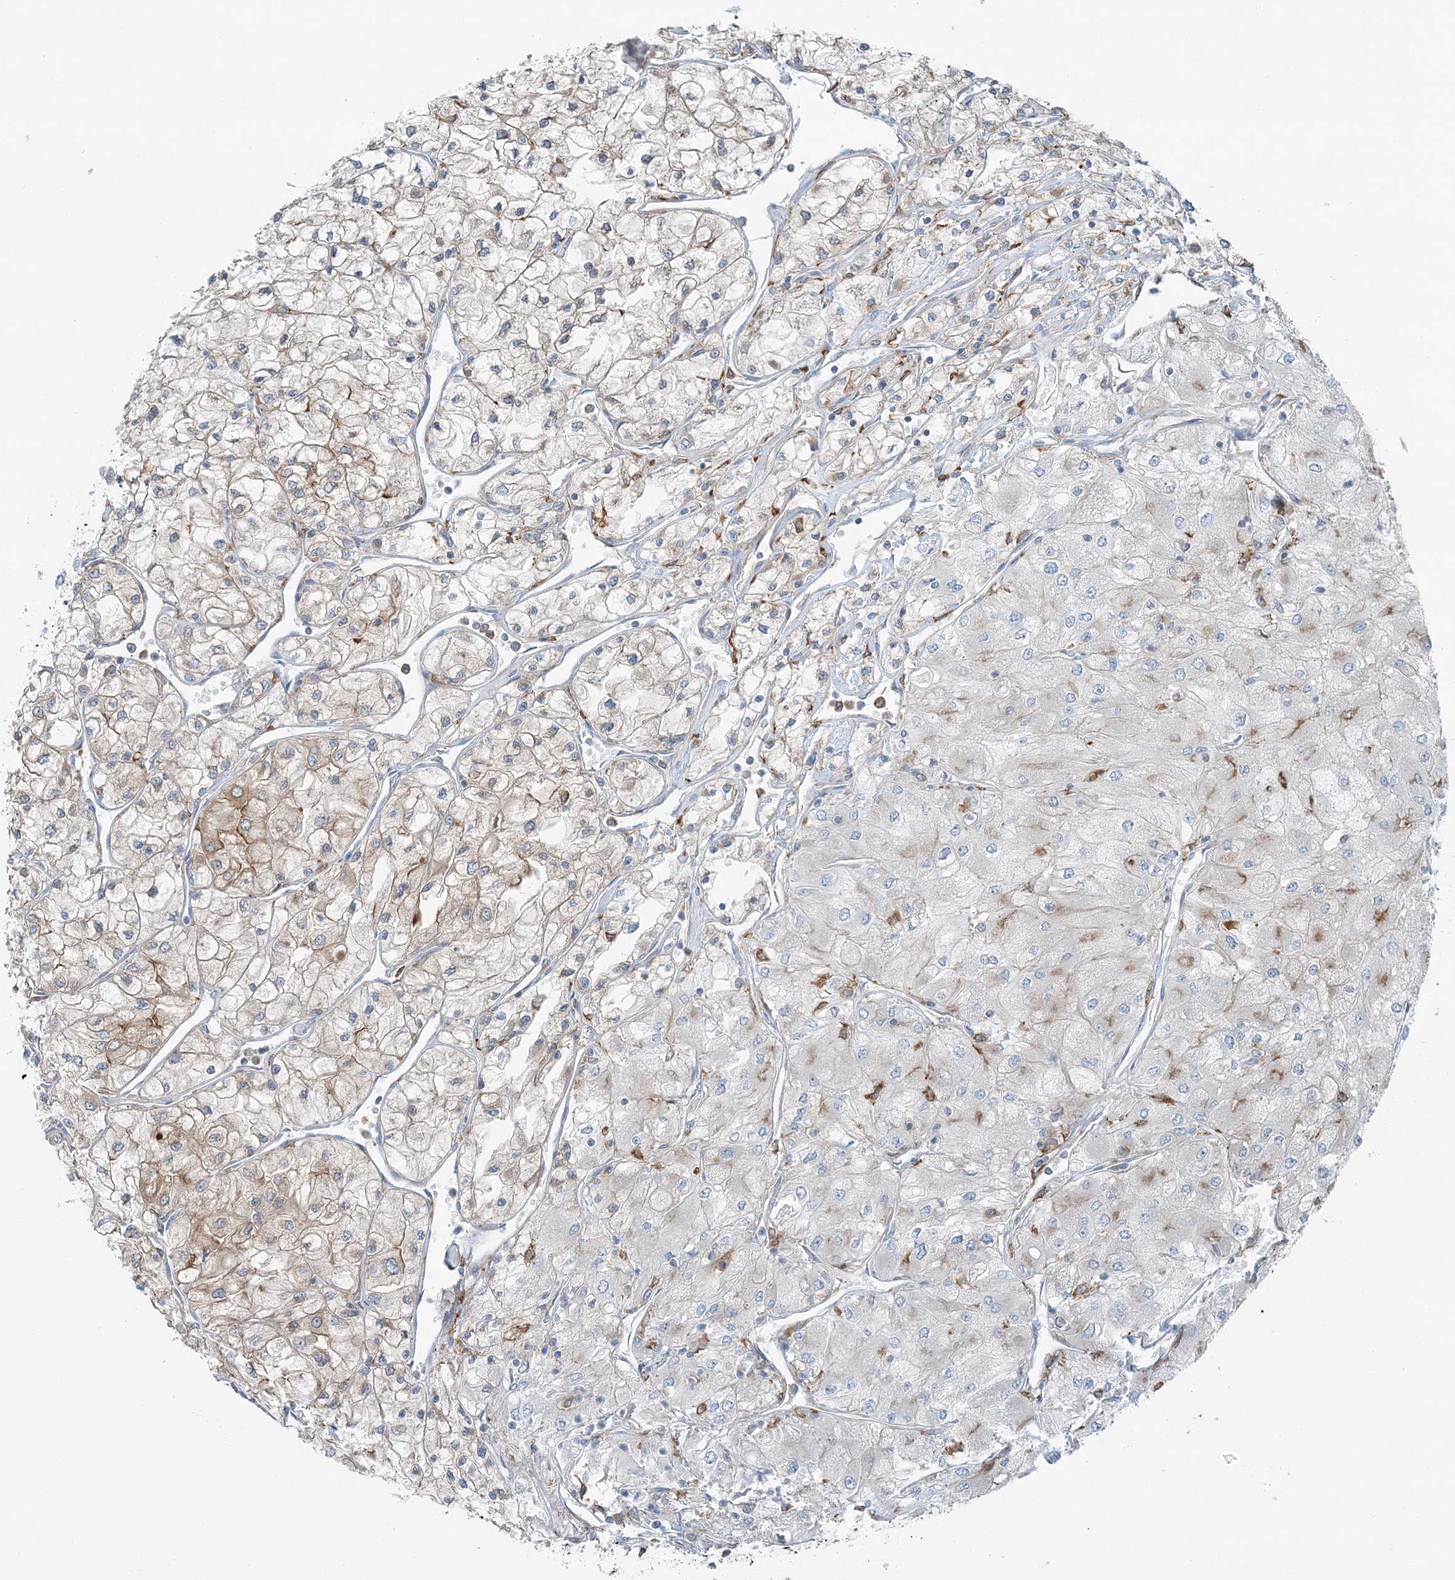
{"staining": {"intensity": "weak", "quantity": ">75%", "location": "cytoplasmic/membranous"}, "tissue": "renal cancer", "cell_type": "Tumor cells", "image_type": "cancer", "snomed": [{"axis": "morphology", "description": "Adenocarcinoma, NOS"}, {"axis": "topography", "description": "Kidney"}], "caption": "Renal adenocarcinoma stained with DAB (3,3'-diaminobenzidine) immunohistochemistry (IHC) reveals low levels of weak cytoplasmic/membranous expression in approximately >75% of tumor cells.", "gene": "SNX2", "patient": {"sex": "male", "age": 80}}